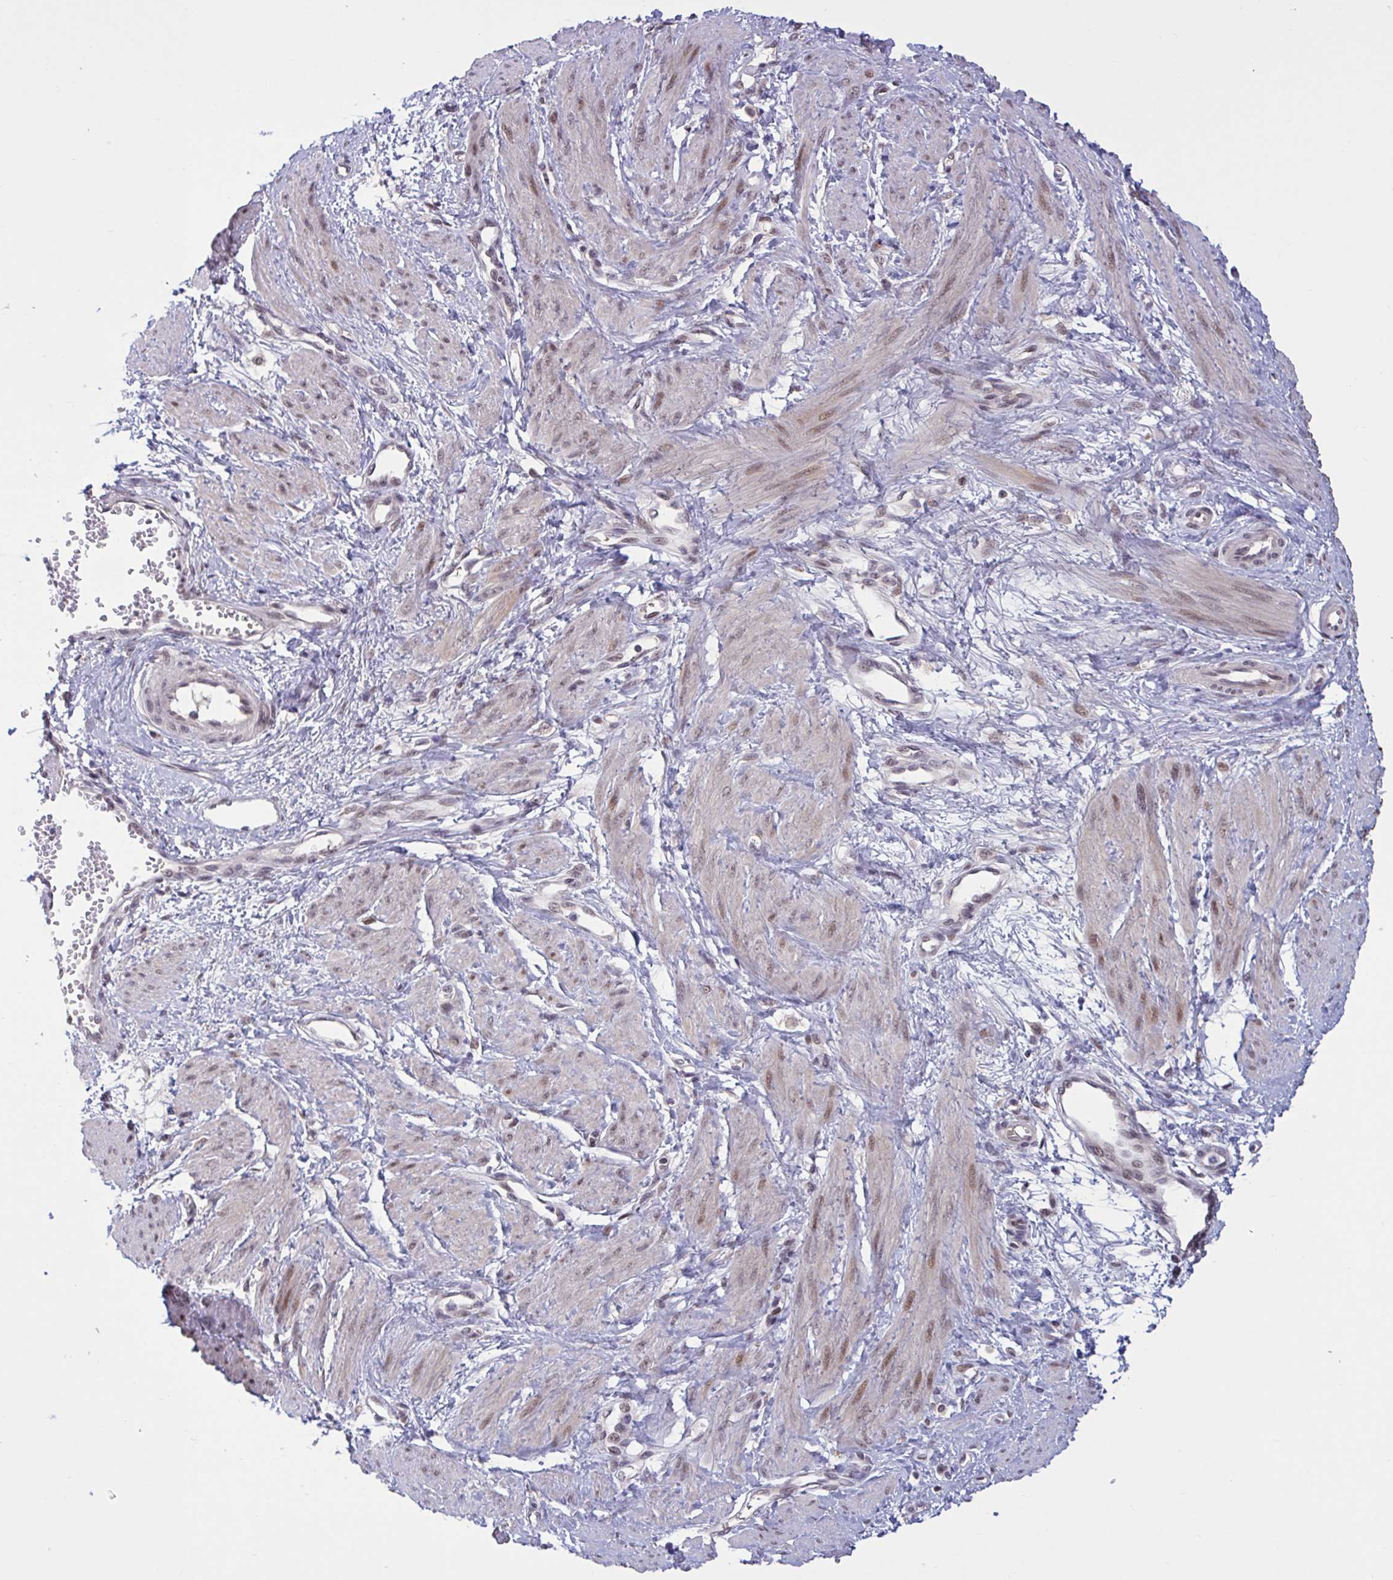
{"staining": {"intensity": "moderate", "quantity": "25%-75%", "location": "nuclear"}, "tissue": "smooth muscle", "cell_type": "Smooth muscle cells", "image_type": "normal", "snomed": [{"axis": "morphology", "description": "Normal tissue, NOS"}, {"axis": "topography", "description": "Smooth muscle"}, {"axis": "topography", "description": "Uterus"}], "caption": "A high-resolution photomicrograph shows immunohistochemistry (IHC) staining of normal smooth muscle, which shows moderate nuclear positivity in about 25%-75% of smooth muscle cells. The staining was performed using DAB, with brown indicating positive protein expression. Nuclei are stained blue with hematoxylin.", "gene": "ZNF414", "patient": {"sex": "female", "age": 39}}